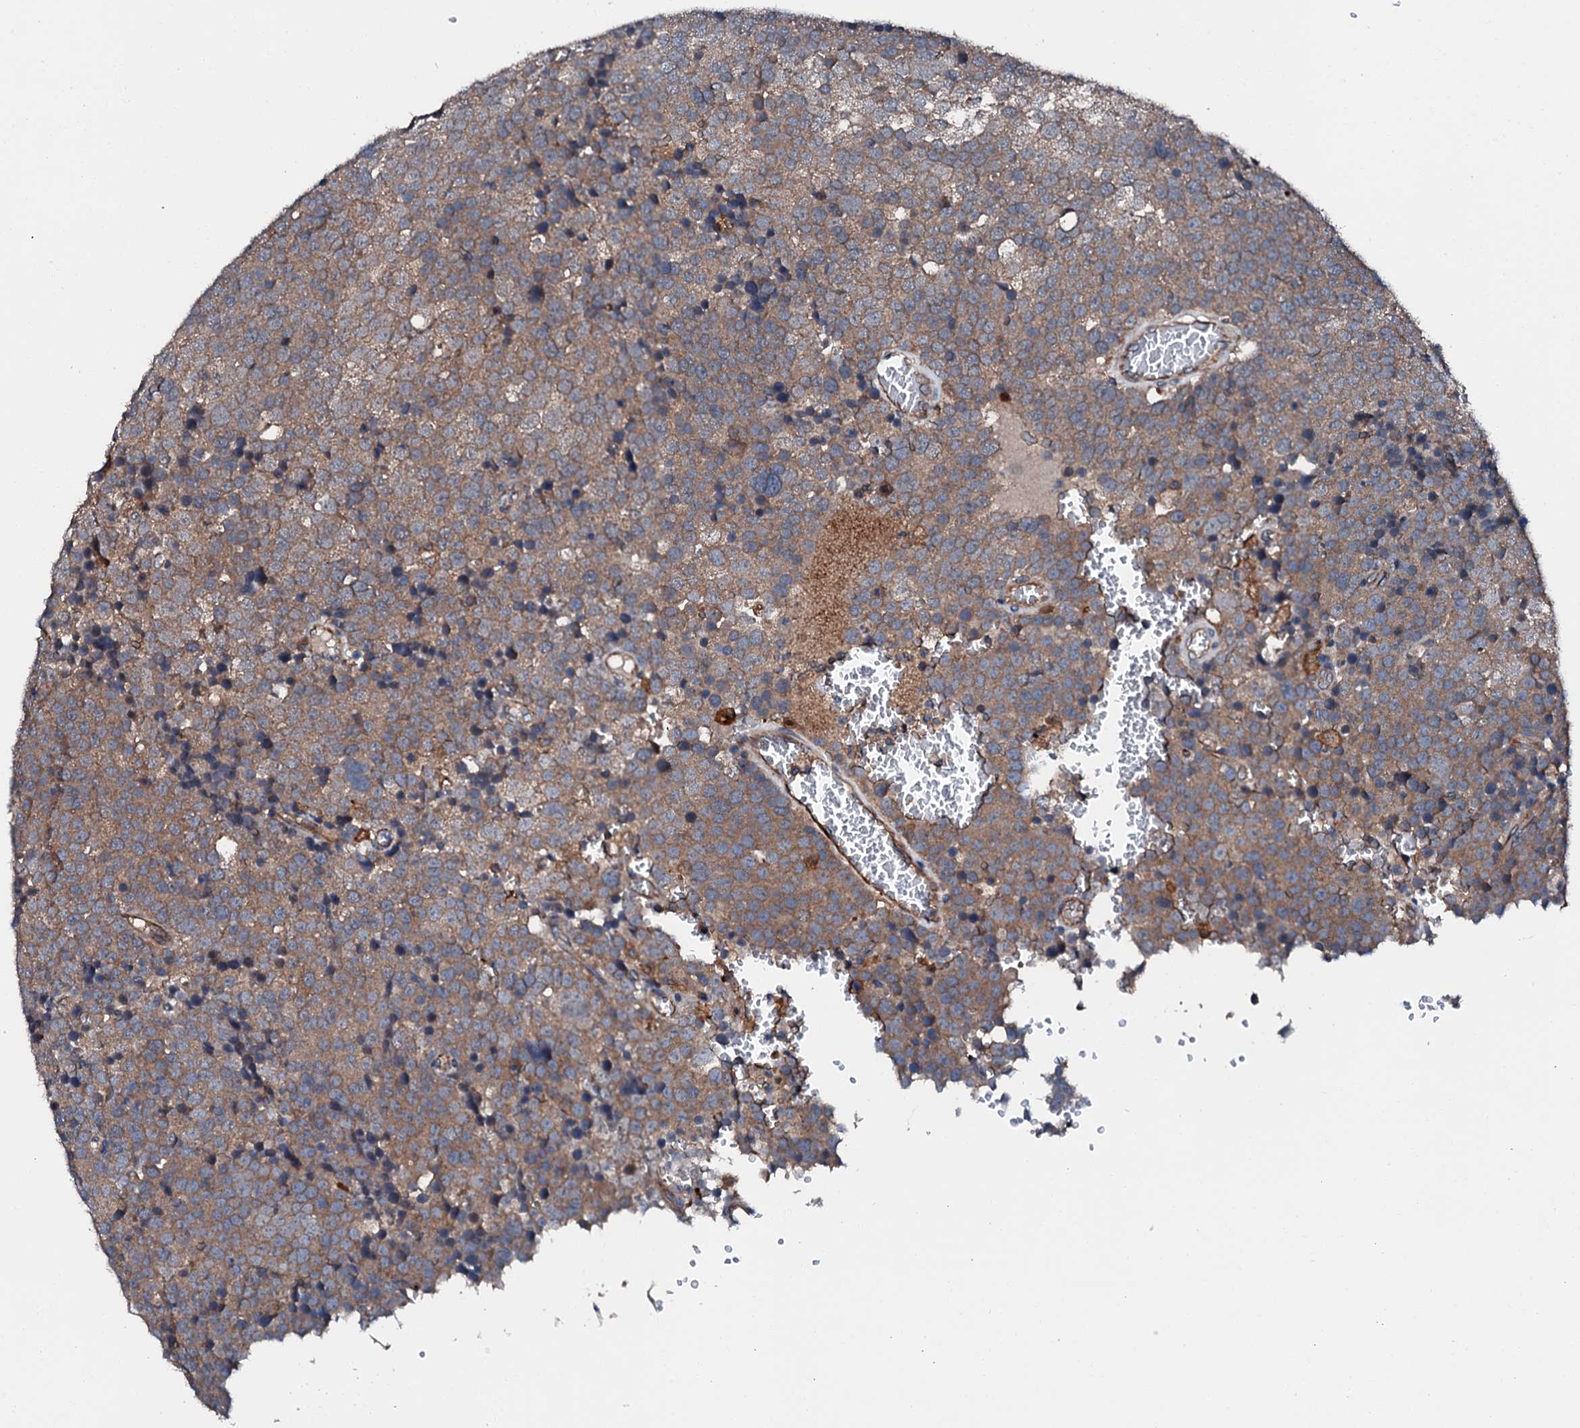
{"staining": {"intensity": "moderate", "quantity": ">75%", "location": "cytoplasmic/membranous"}, "tissue": "testis cancer", "cell_type": "Tumor cells", "image_type": "cancer", "snomed": [{"axis": "morphology", "description": "Seminoma, NOS"}, {"axis": "topography", "description": "Testis"}], "caption": "Human testis seminoma stained with a brown dye reveals moderate cytoplasmic/membranous positive staining in approximately >75% of tumor cells.", "gene": "FGD4", "patient": {"sex": "male", "age": 71}}